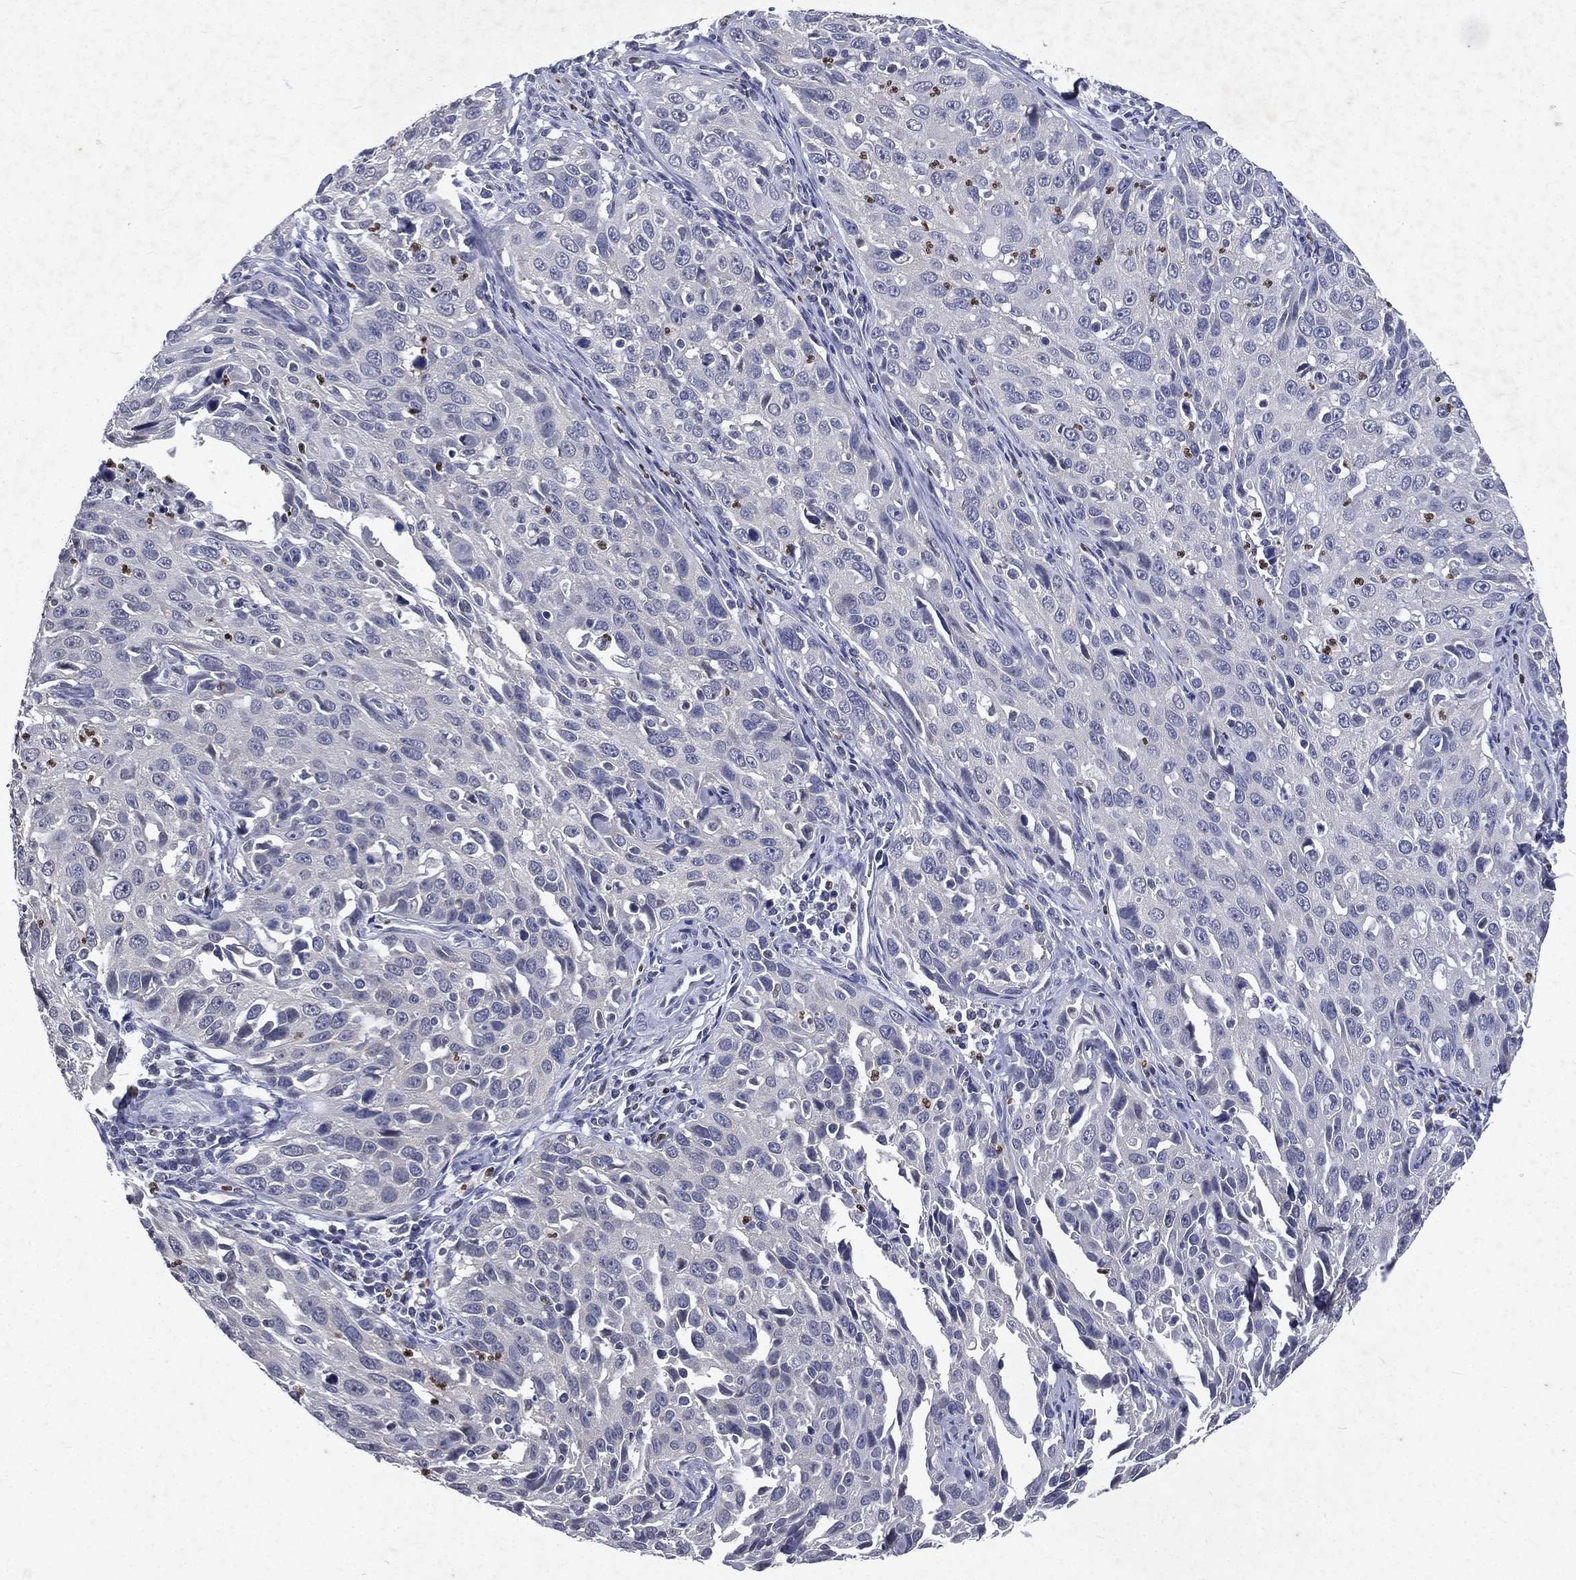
{"staining": {"intensity": "negative", "quantity": "none", "location": "none"}, "tissue": "cervical cancer", "cell_type": "Tumor cells", "image_type": "cancer", "snomed": [{"axis": "morphology", "description": "Squamous cell carcinoma, NOS"}, {"axis": "topography", "description": "Cervix"}], "caption": "This is an immunohistochemistry (IHC) image of human cervical squamous cell carcinoma. There is no staining in tumor cells.", "gene": "SLC34A2", "patient": {"sex": "female", "age": 26}}